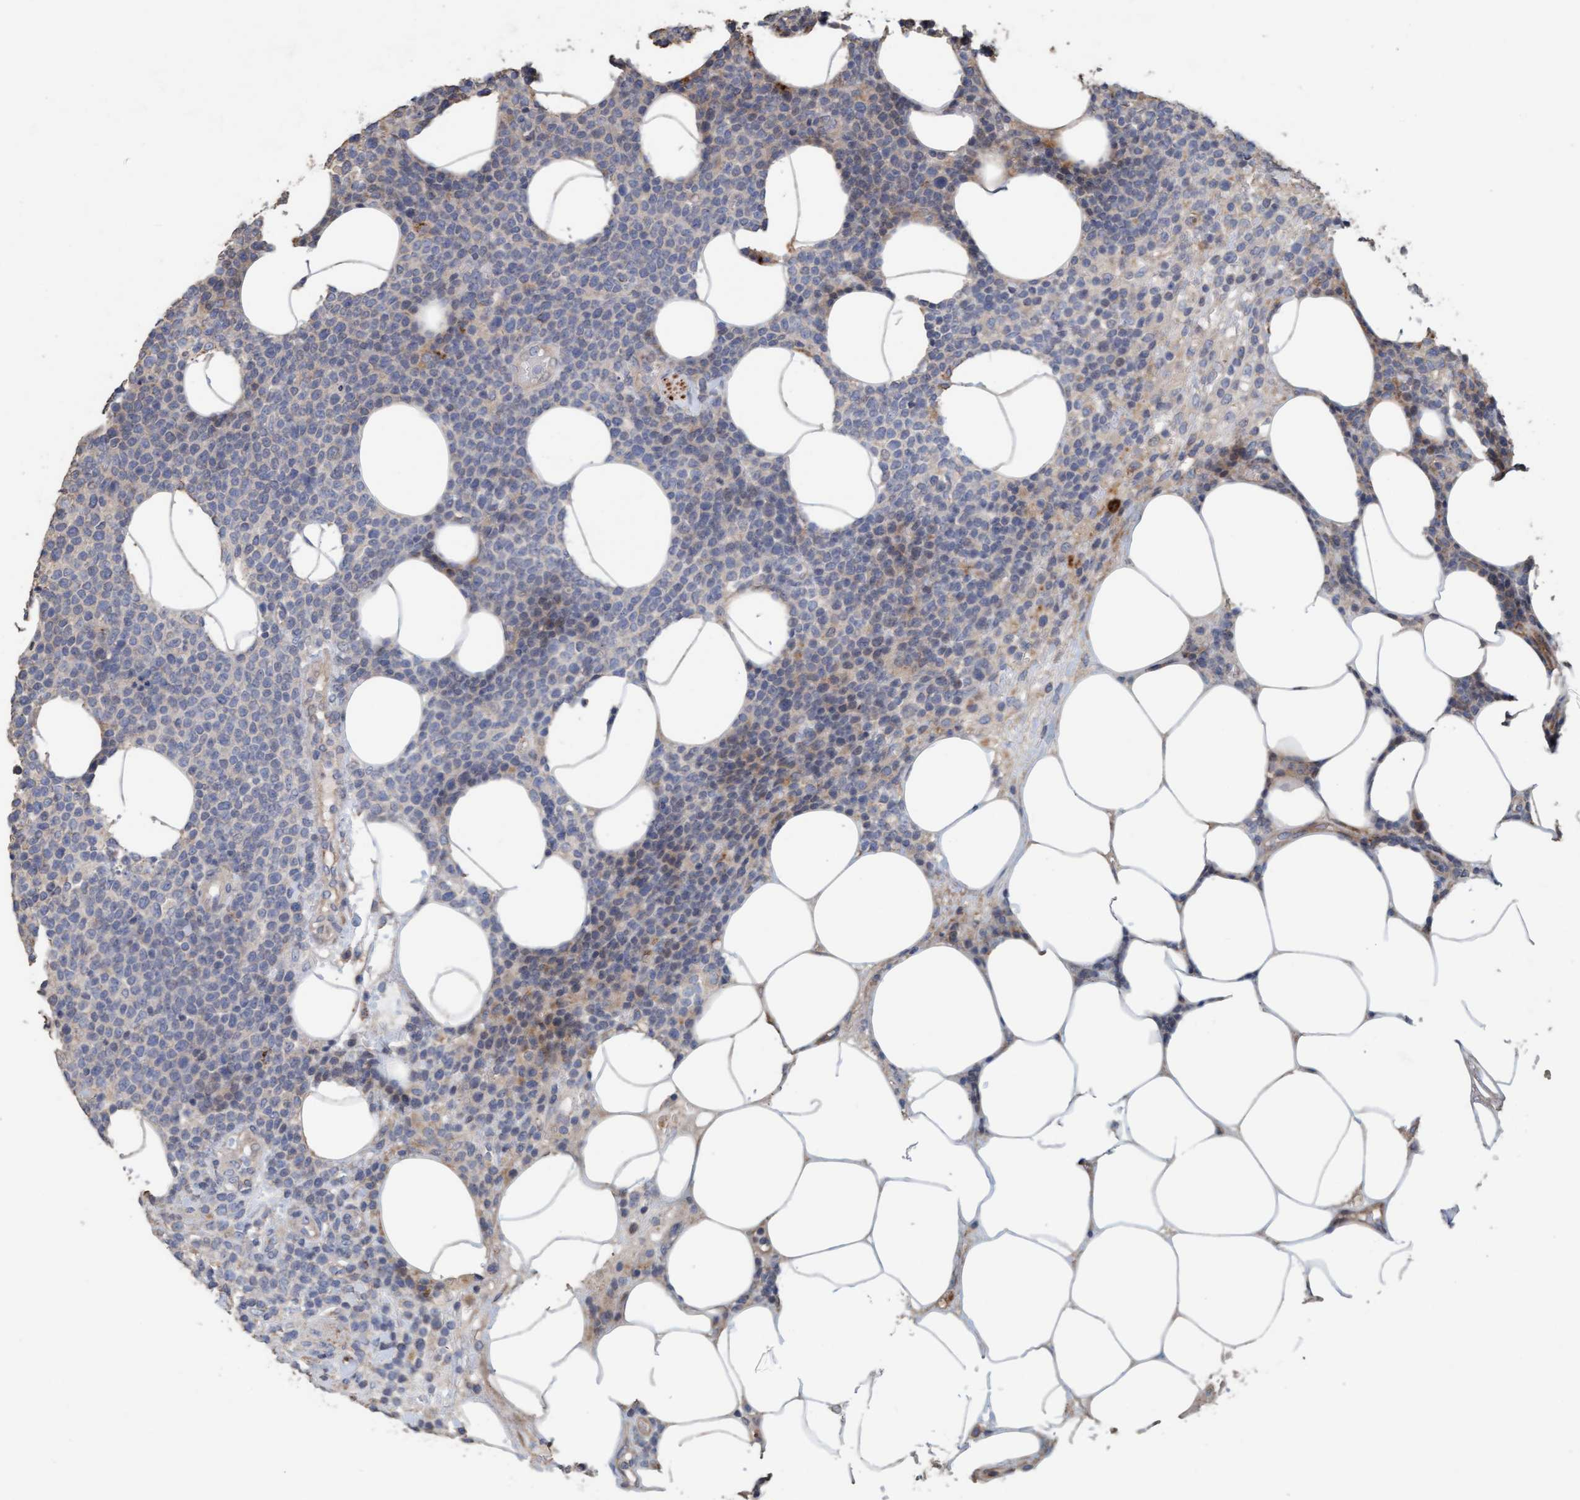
{"staining": {"intensity": "negative", "quantity": "none", "location": "none"}, "tissue": "lymphoma", "cell_type": "Tumor cells", "image_type": "cancer", "snomed": [{"axis": "morphology", "description": "Malignant lymphoma, non-Hodgkin's type, High grade"}, {"axis": "topography", "description": "Lymph node"}], "caption": "A histopathology image of human high-grade malignant lymphoma, non-Hodgkin's type is negative for staining in tumor cells. Brightfield microscopy of IHC stained with DAB (brown) and hematoxylin (blue), captured at high magnification.", "gene": "LONRF1", "patient": {"sex": "male", "age": 61}}